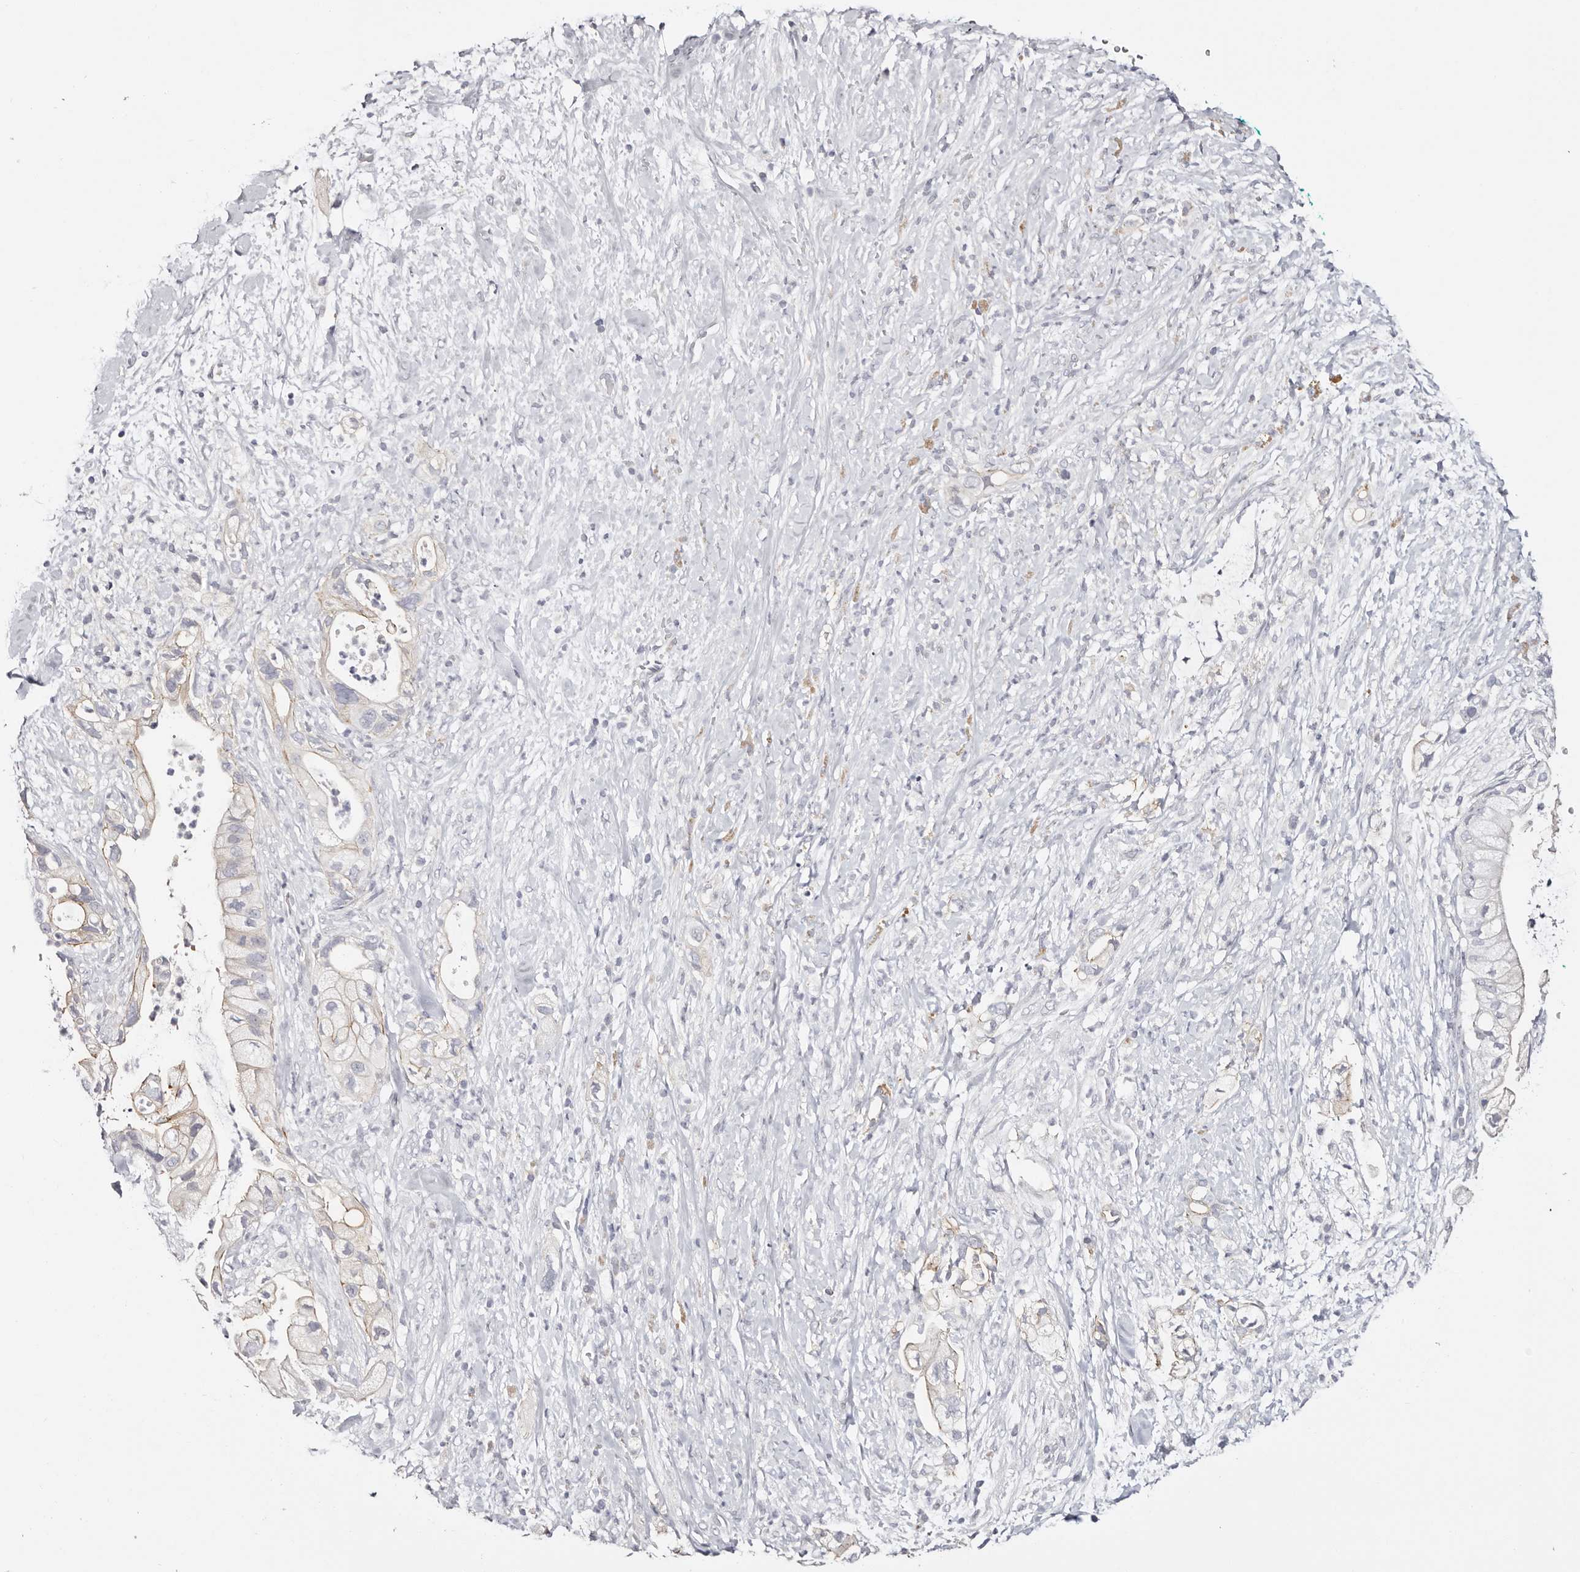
{"staining": {"intensity": "negative", "quantity": "none", "location": "none"}, "tissue": "pancreatic cancer", "cell_type": "Tumor cells", "image_type": "cancer", "snomed": [{"axis": "morphology", "description": "Adenocarcinoma, NOS"}, {"axis": "topography", "description": "Pancreas"}], "caption": "Immunohistochemistry of human pancreatic cancer shows no expression in tumor cells.", "gene": "ROM1", "patient": {"sex": "male", "age": 53}}